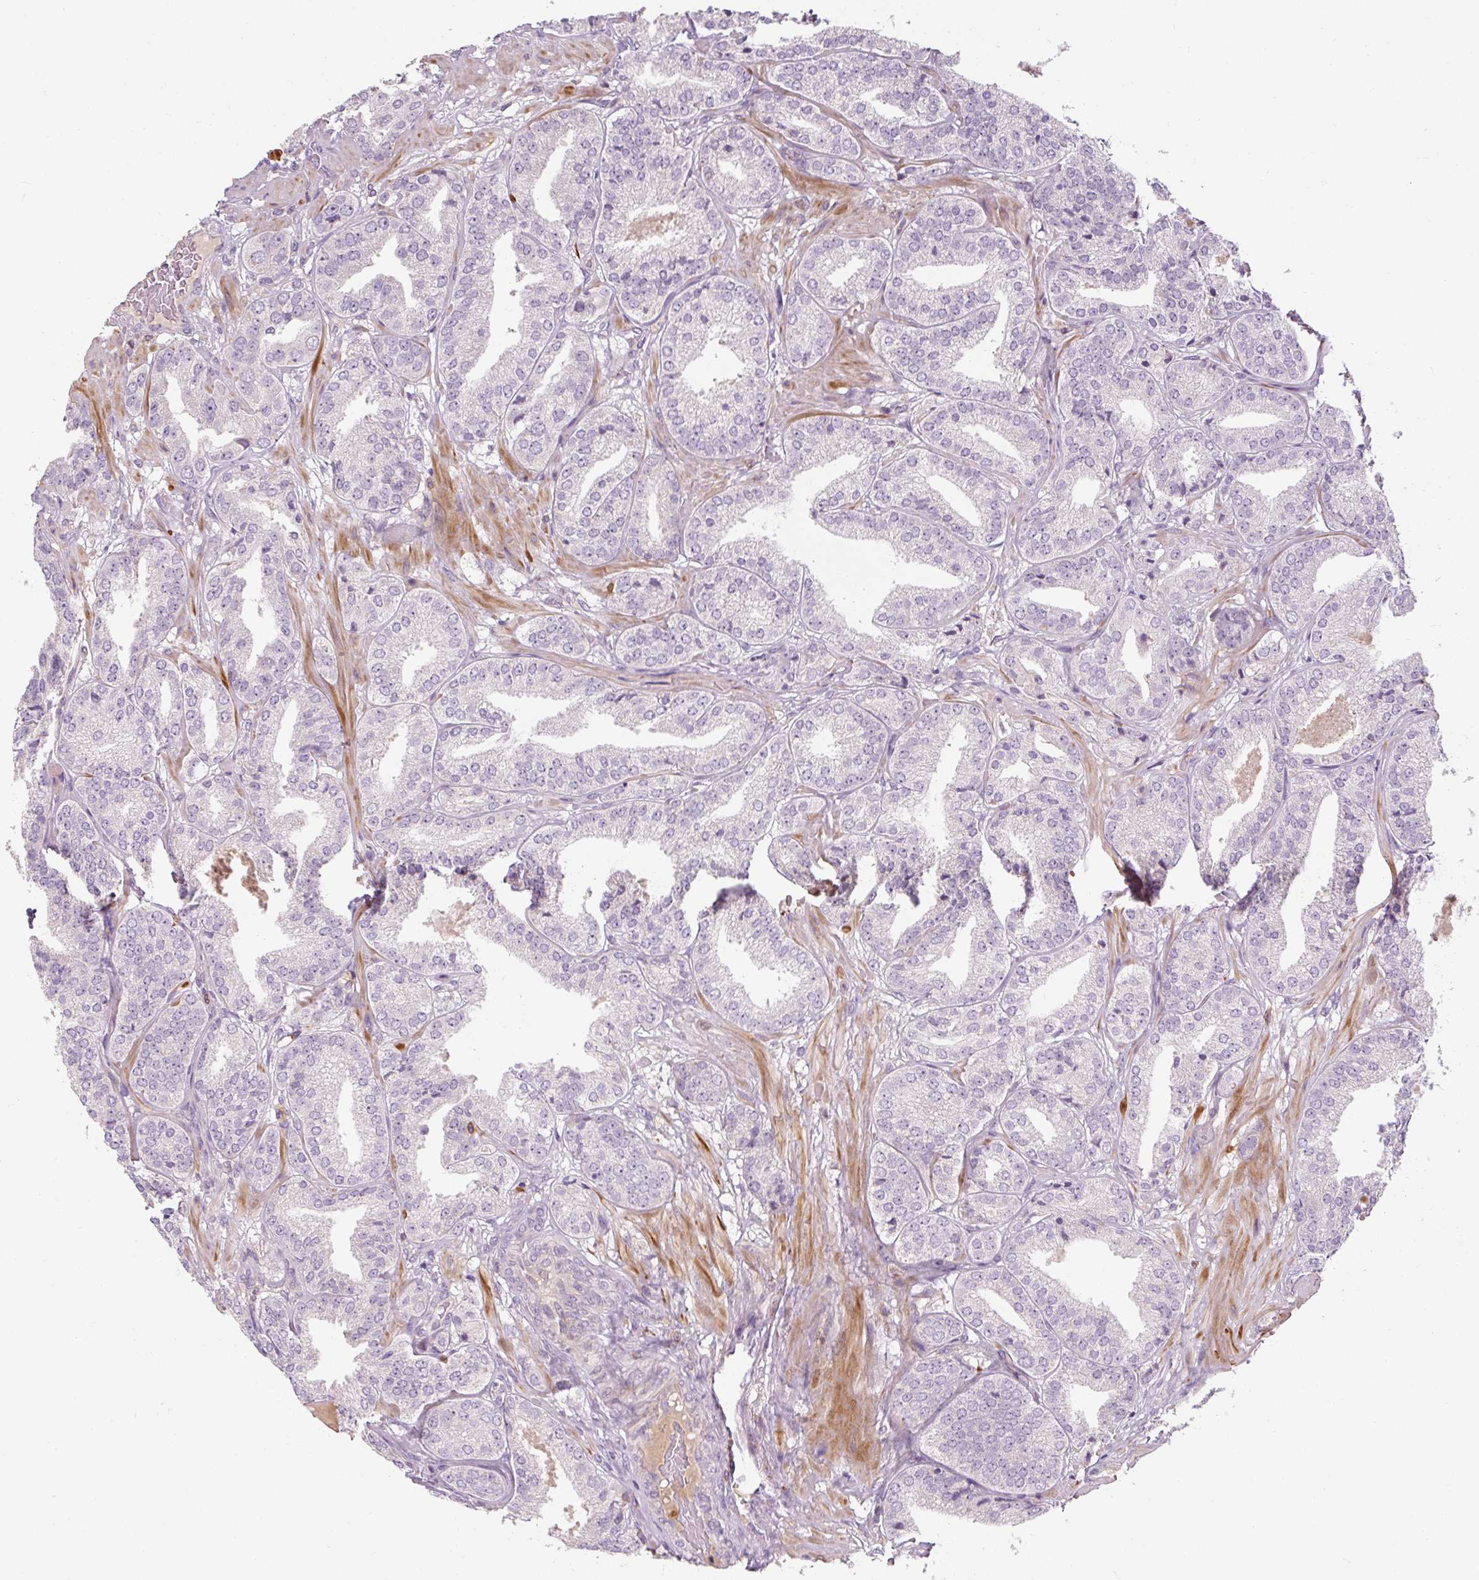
{"staining": {"intensity": "negative", "quantity": "none", "location": "none"}, "tissue": "prostate cancer", "cell_type": "Tumor cells", "image_type": "cancer", "snomed": [{"axis": "morphology", "description": "Adenocarcinoma, High grade"}, {"axis": "topography", "description": "Prostate"}], "caption": "This is an immunohistochemistry histopathology image of prostate cancer (adenocarcinoma (high-grade)). There is no expression in tumor cells.", "gene": "TIGD2", "patient": {"sex": "male", "age": 63}}